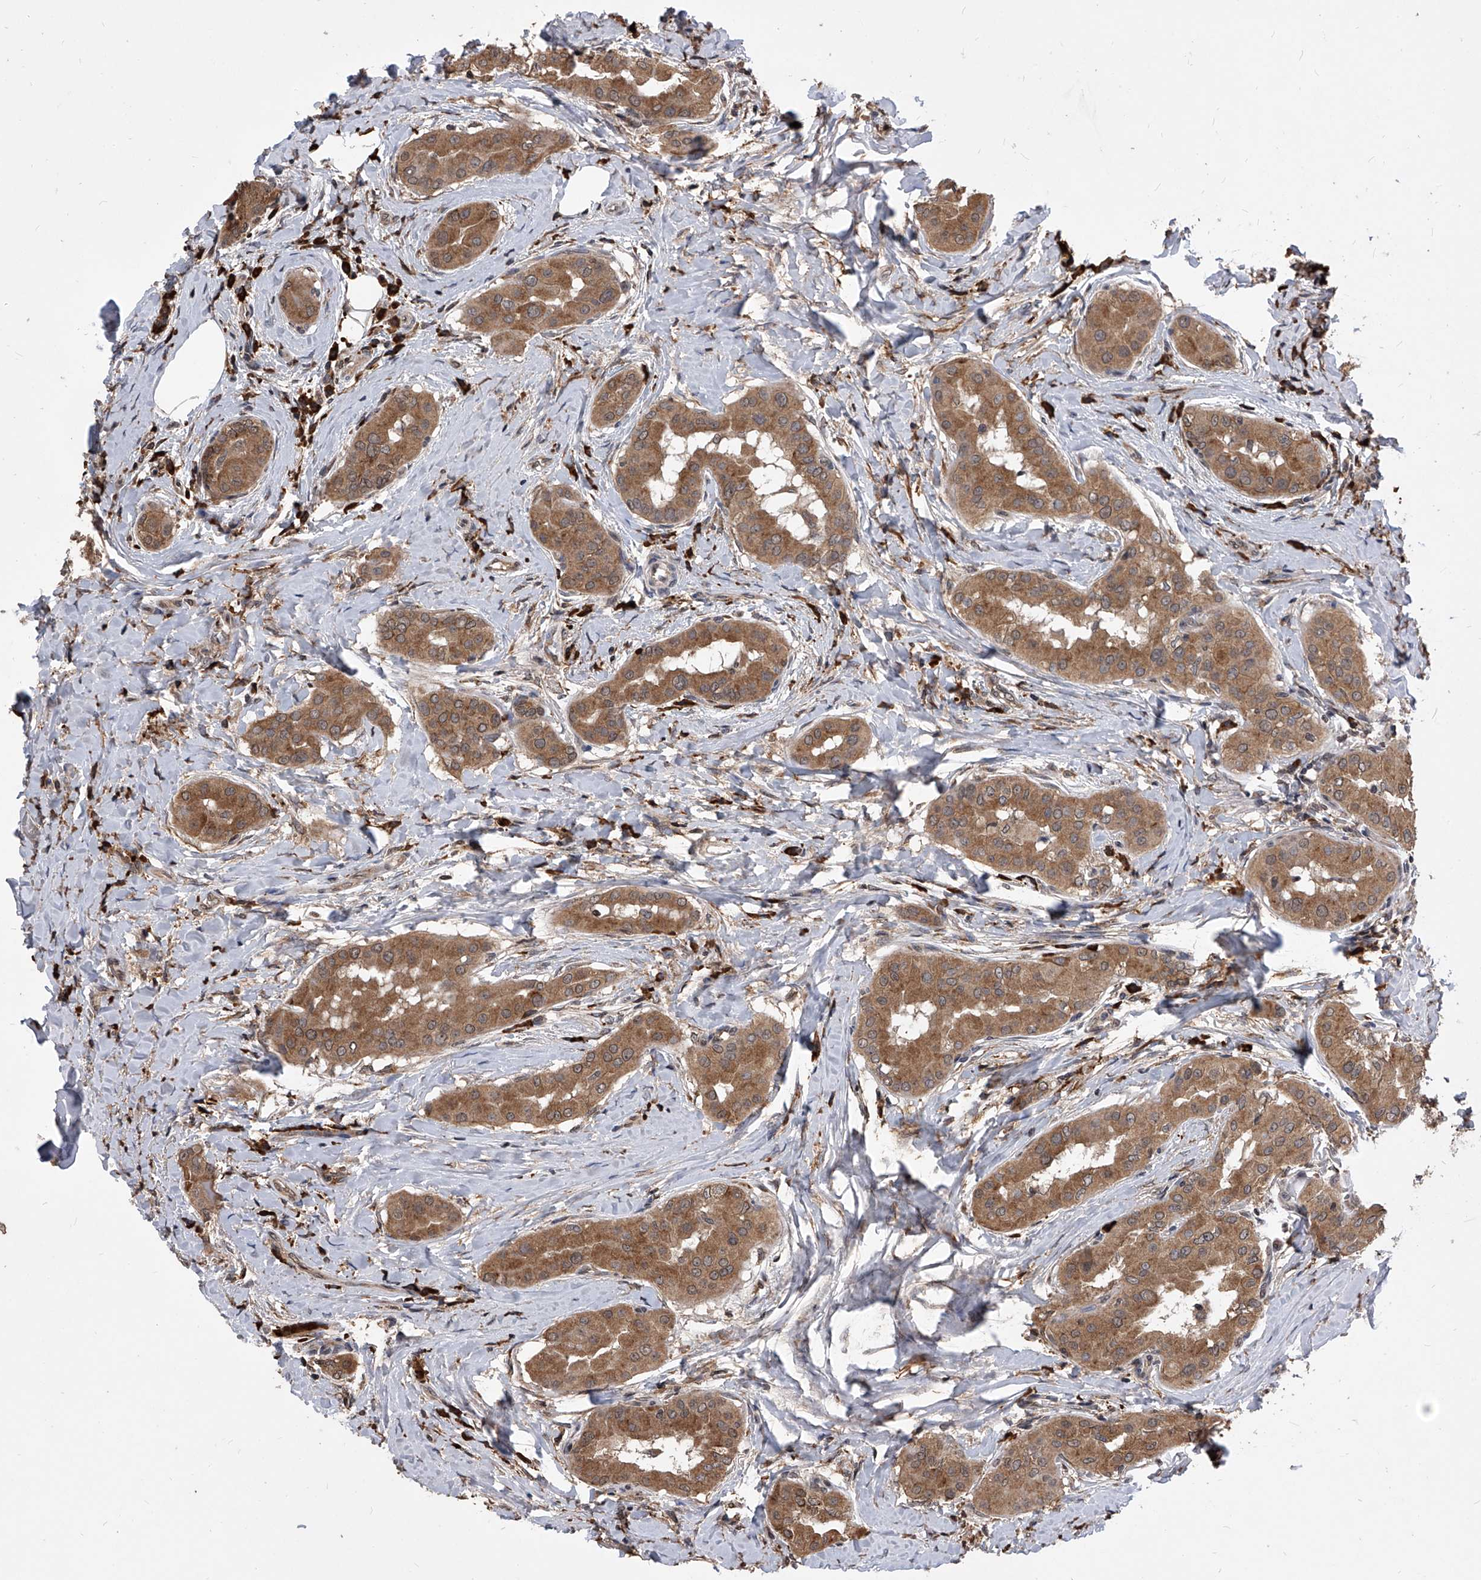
{"staining": {"intensity": "moderate", "quantity": ">75%", "location": "cytoplasmic/membranous"}, "tissue": "thyroid cancer", "cell_type": "Tumor cells", "image_type": "cancer", "snomed": [{"axis": "morphology", "description": "Papillary adenocarcinoma, NOS"}, {"axis": "topography", "description": "Thyroid gland"}], "caption": "Moderate cytoplasmic/membranous expression for a protein is identified in about >75% of tumor cells of thyroid papillary adenocarcinoma using immunohistochemistry.", "gene": "ID1", "patient": {"sex": "male", "age": 33}}